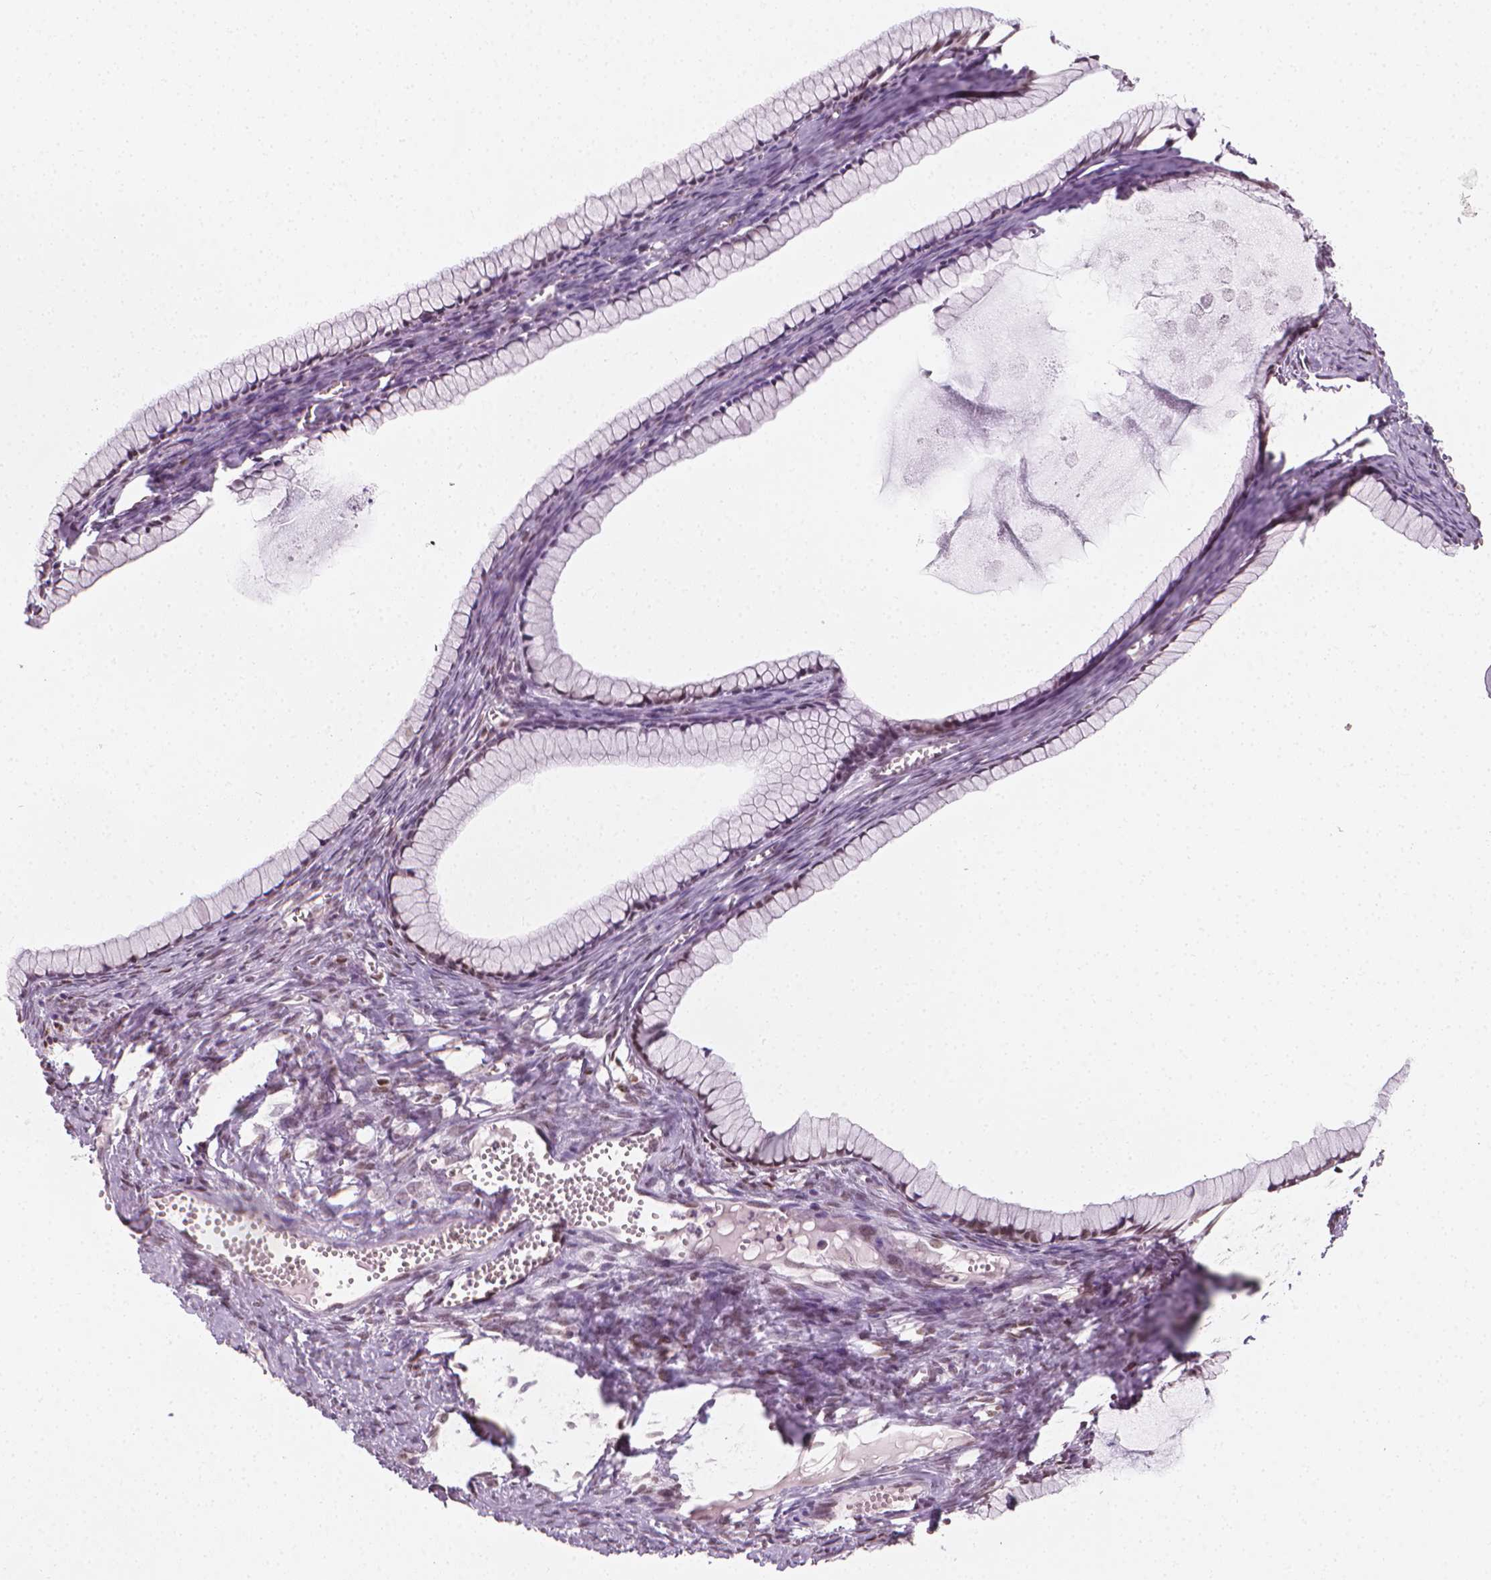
{"staining": {"intensity": "weak", "quantity": "25%-75%", "location": "nuclear"}, "tissue": "ovarian cancer", "cell_type": "Tumor cells", "image_type": "cancer", "snomed": [{"axis": "morphology", "description": "Cystadenocarcinoma, mucinous, NOS"}, {"axis": "topography", "description": "Ovary"}], "caption": "Tumor cells reveal low levels of weak nuclear positivity in approximately 25%-75% of cells in ovarian cancer (mucinous cystadenocarcinoma).", "gene": "CDKN1C", "patient": {"sex": "female", "age": 41}}